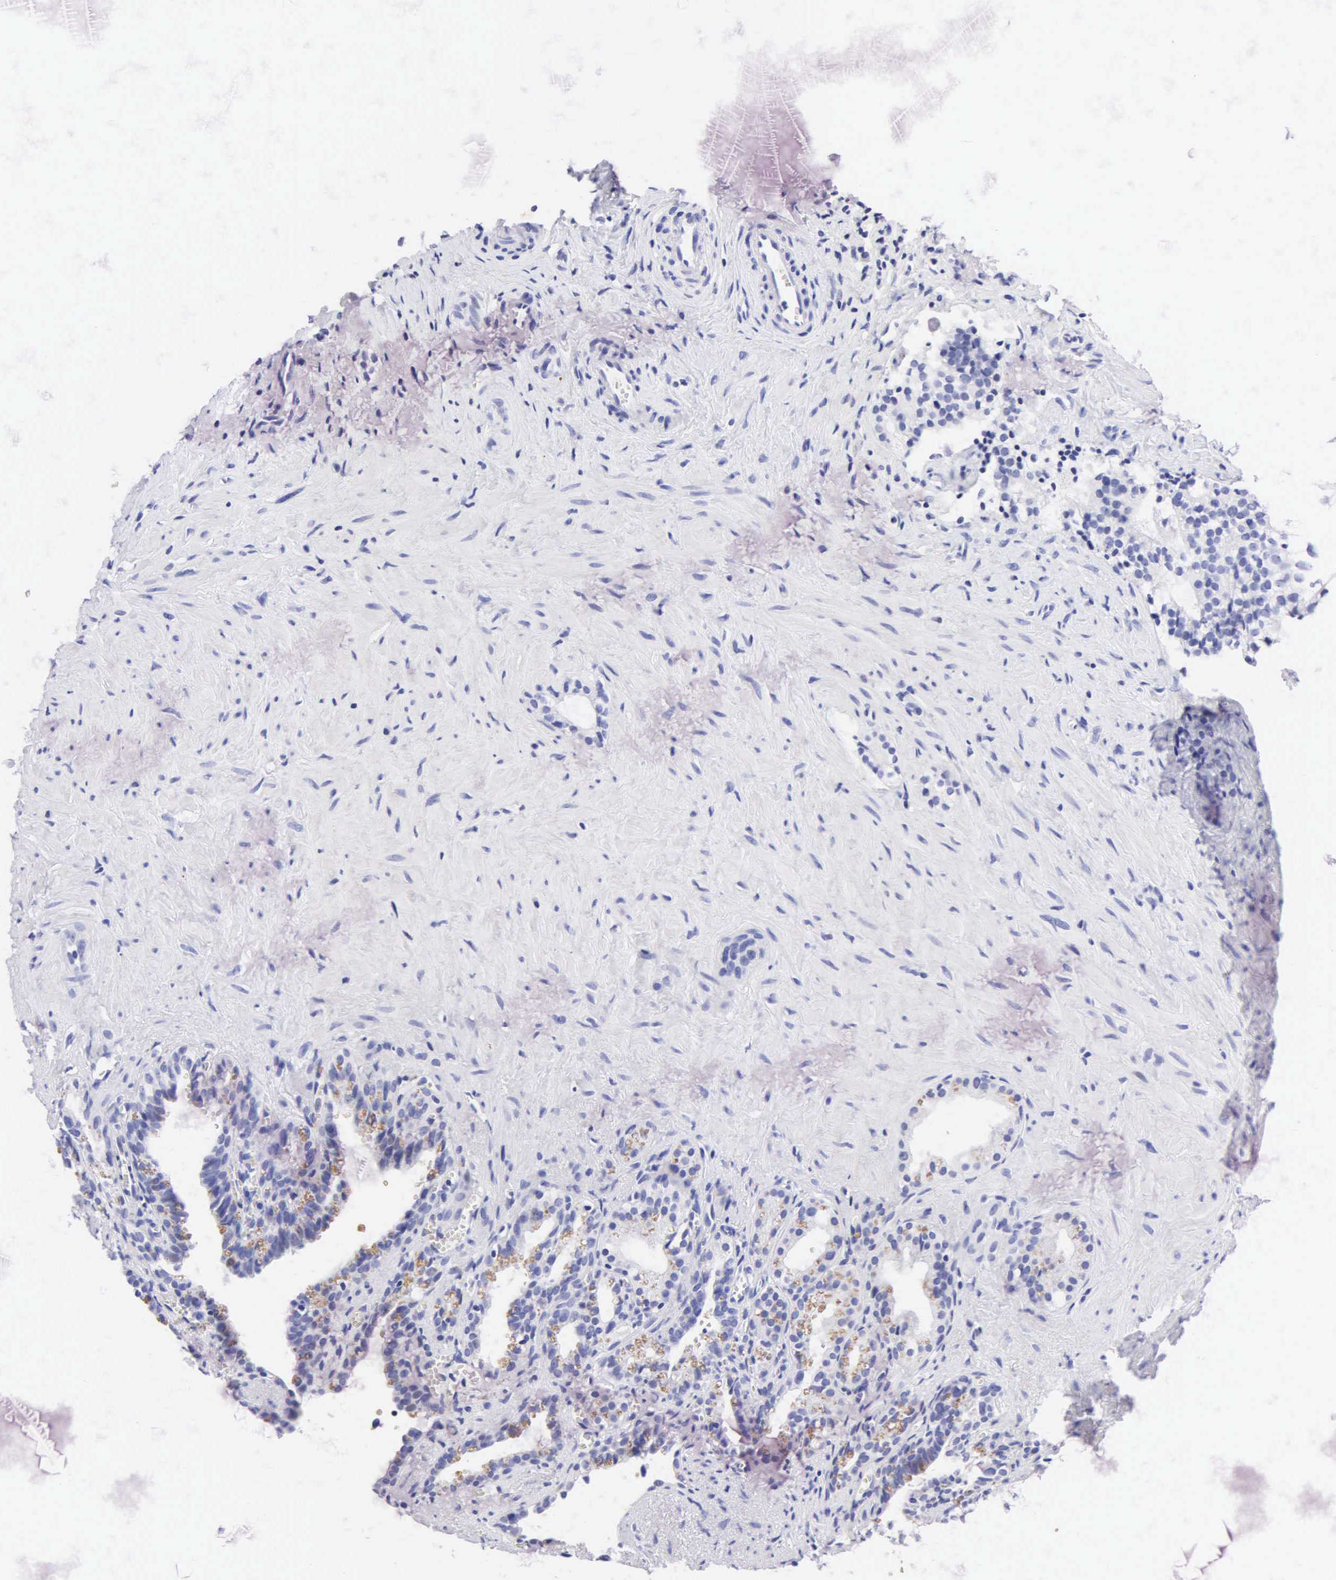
{"staining": {"intensity": "moderate", "quantity": "<25%", "location": "nuclear"}, "tissue": "seminal vesicle", "cell_type": "Glandular cells", "image_type": "normal", "snomed": [{"axis": "morphology", "description": "Normal tissue, NOS"}, {"axis": "topography", "description": "Seminal veicle"}], "caption": "A low amount of moderate nuclear positivity is seen in about <25% of glandular cells in unremarkable seminal vesicle. (IHC, brightfield microscopy, high magnification).", "gene": "NKX2", "patient": {"sex": "male", "age": 60}}